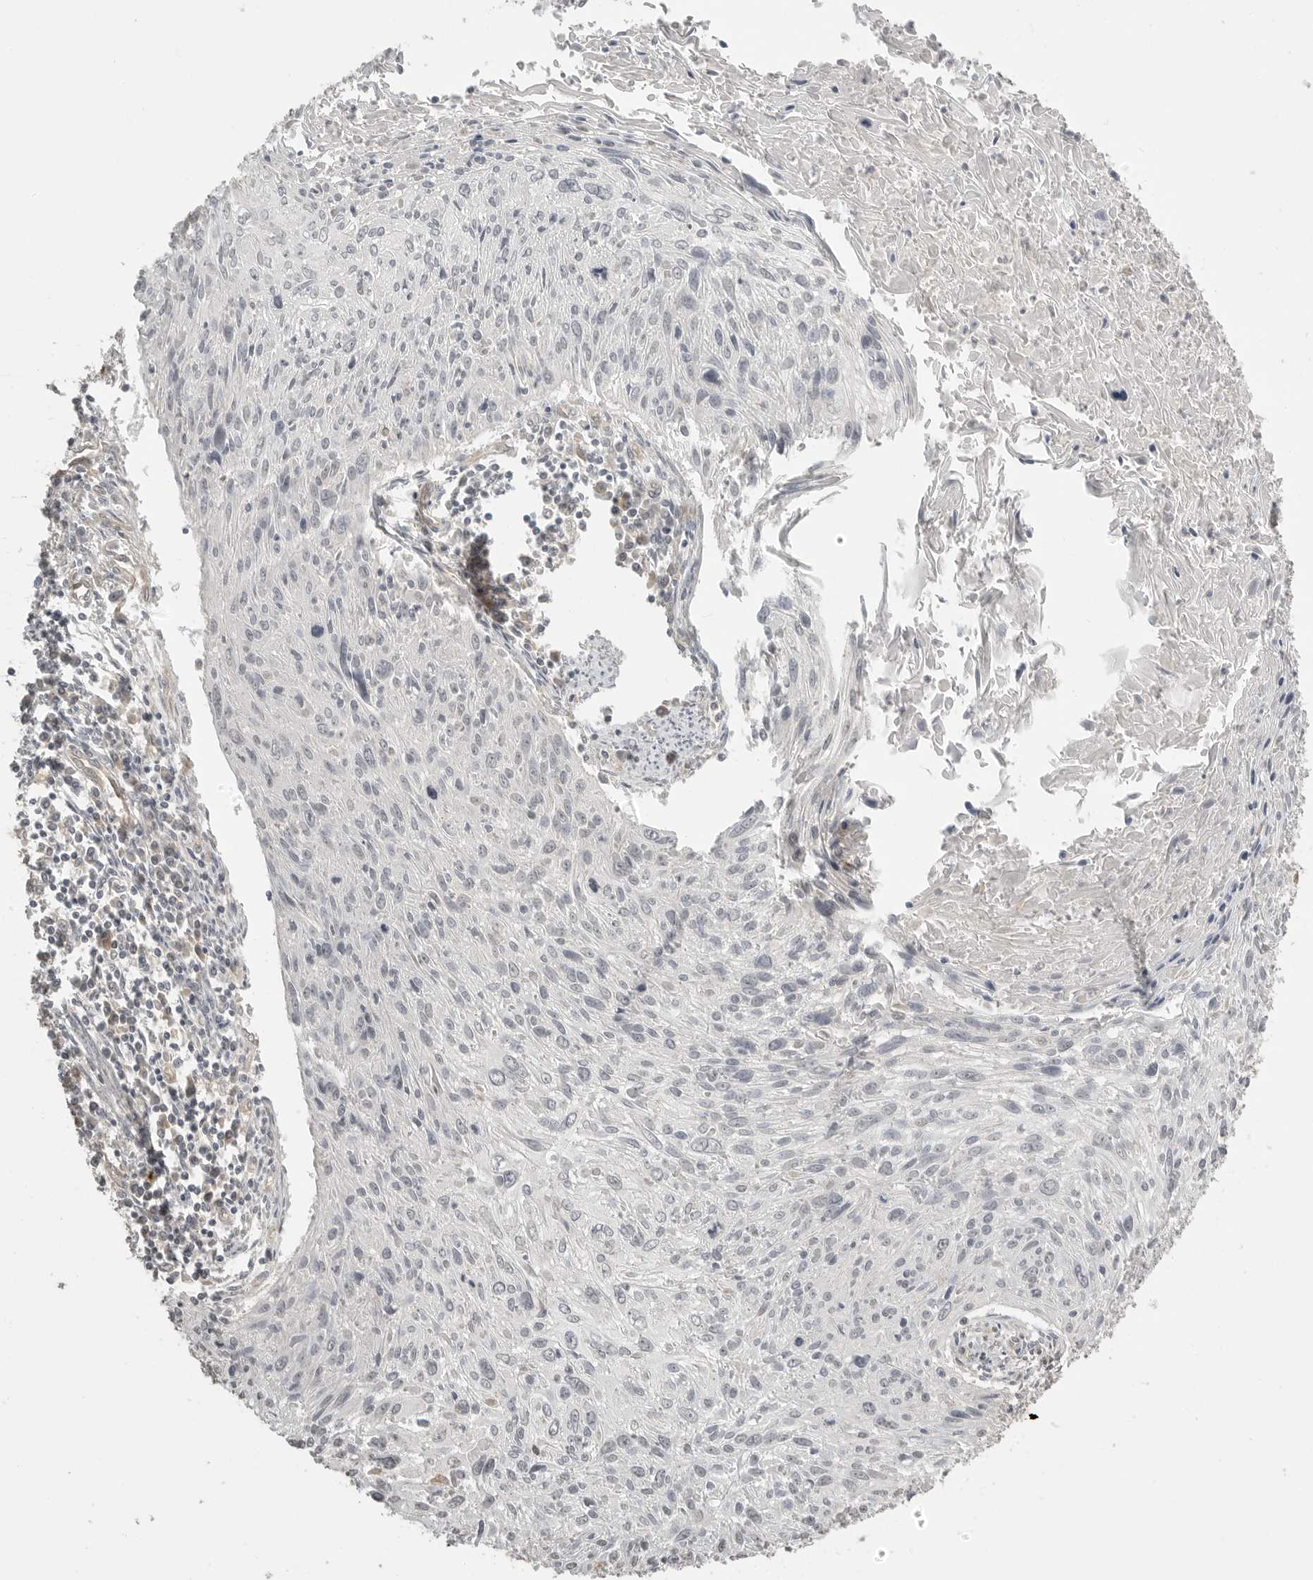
{"staining": {"intensity": "negative", "quantity": "none", "location": "none"}, "tissue": "cervical cancer", "cell_type": "Tumor cells", "image_type": "cancer", "snomed": [{"axis": "morphology", "description": "Squamous cell carcinoma, NOS"}, {"axis": "topography", "description": "Cervix"}], "caption": "Tumor cells are negative for brown protein staining in cervical cancer (squamous cell carcinoma). (DAB immunohistochemistry with hematoxylin counter stain).", "gene": "SMG8", "patient": {"sex": "female", "age": 51}}